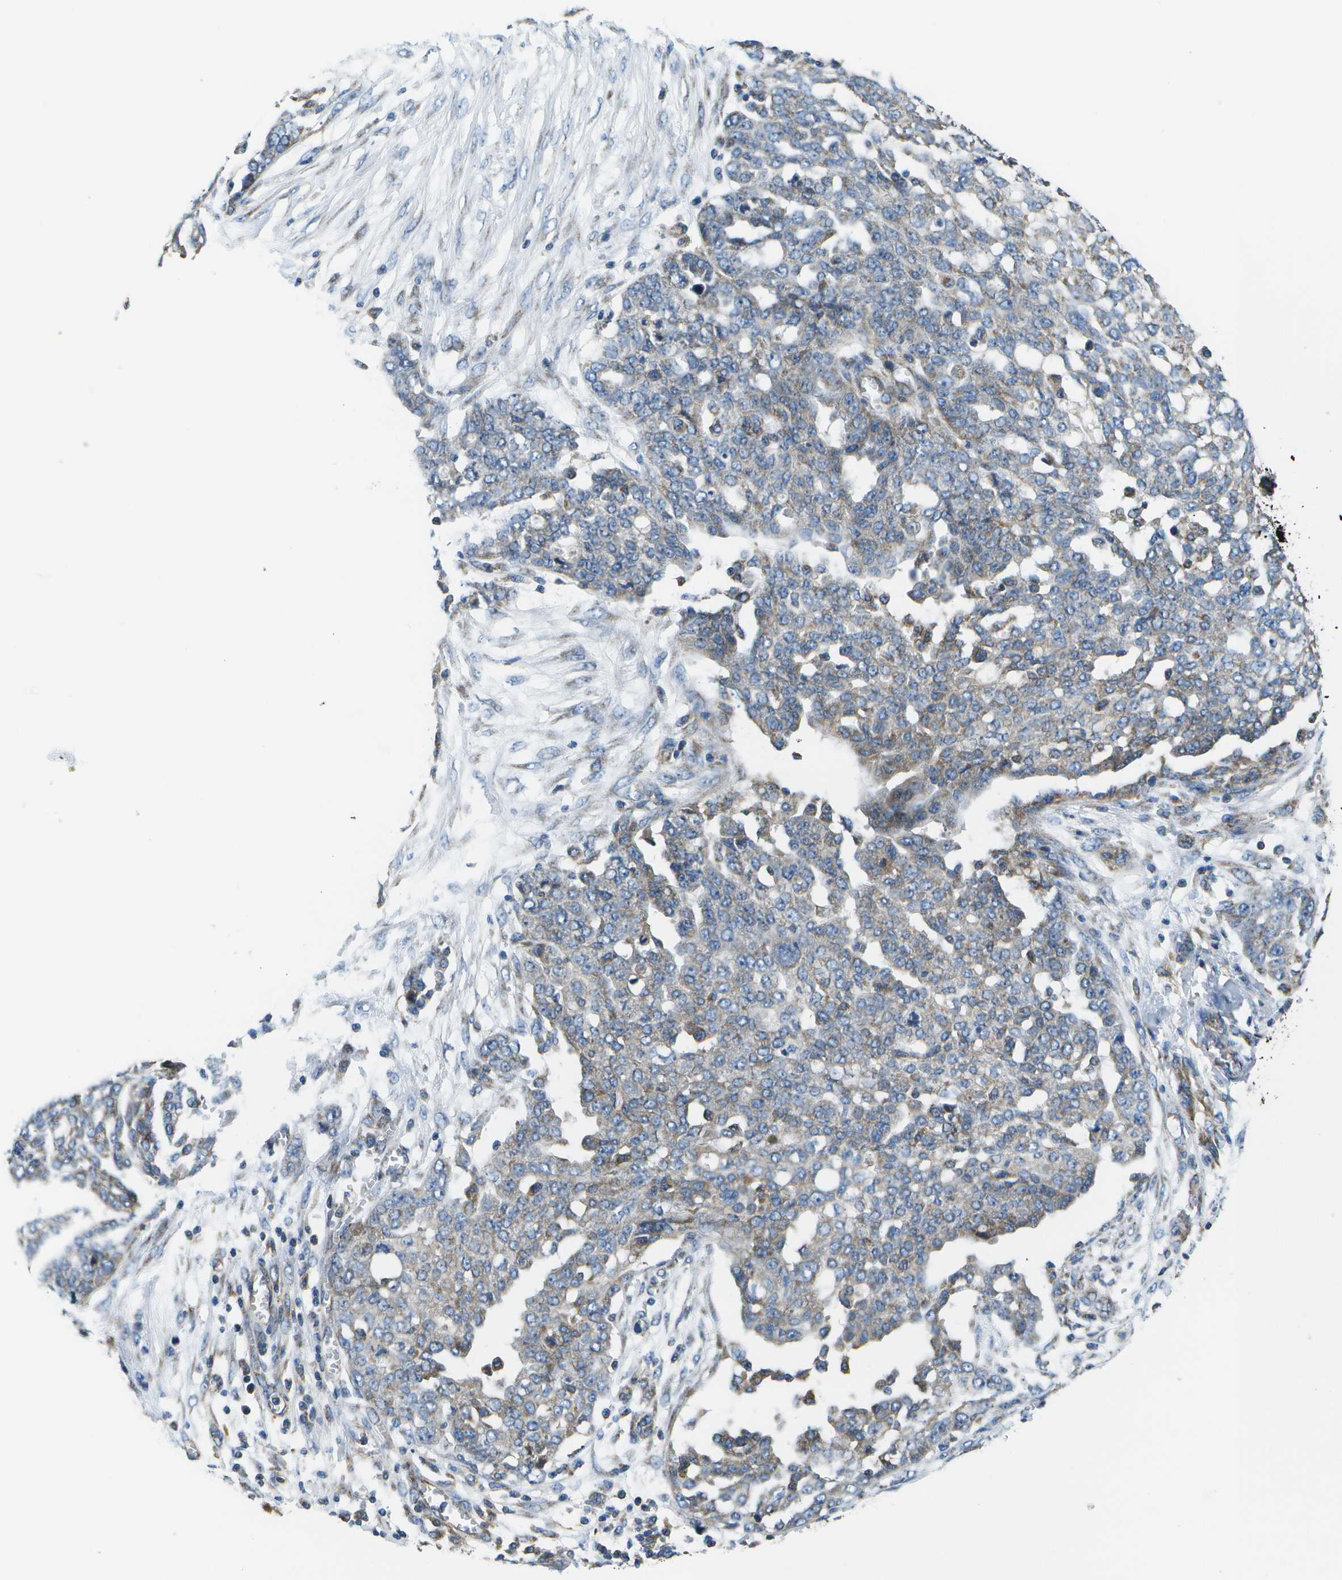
{"staining": {"intensity": "weak", "quantity": "<25%", "location": "cytoplasmic/membranous"}, "tissue": "ovarian cancer", "cell_type": "Tumor cells", "image_type": "cancer", "snomed": [{"axis": "morphology", "description": "Cystadenocarcinoma, serous, NOS"}, {"axis": "topography", "description": "Soft tissue"}, {"axis": "topography", "description": "Ovary"}], "caption": "This is a histopathology image of immunohistochemistry (IHC) staining of serous cystadenocarcinoma (ovarian), which shows no staining in tumor cells.", "gene": "MVK", "patient": {"sex": "female", "age": 57}}